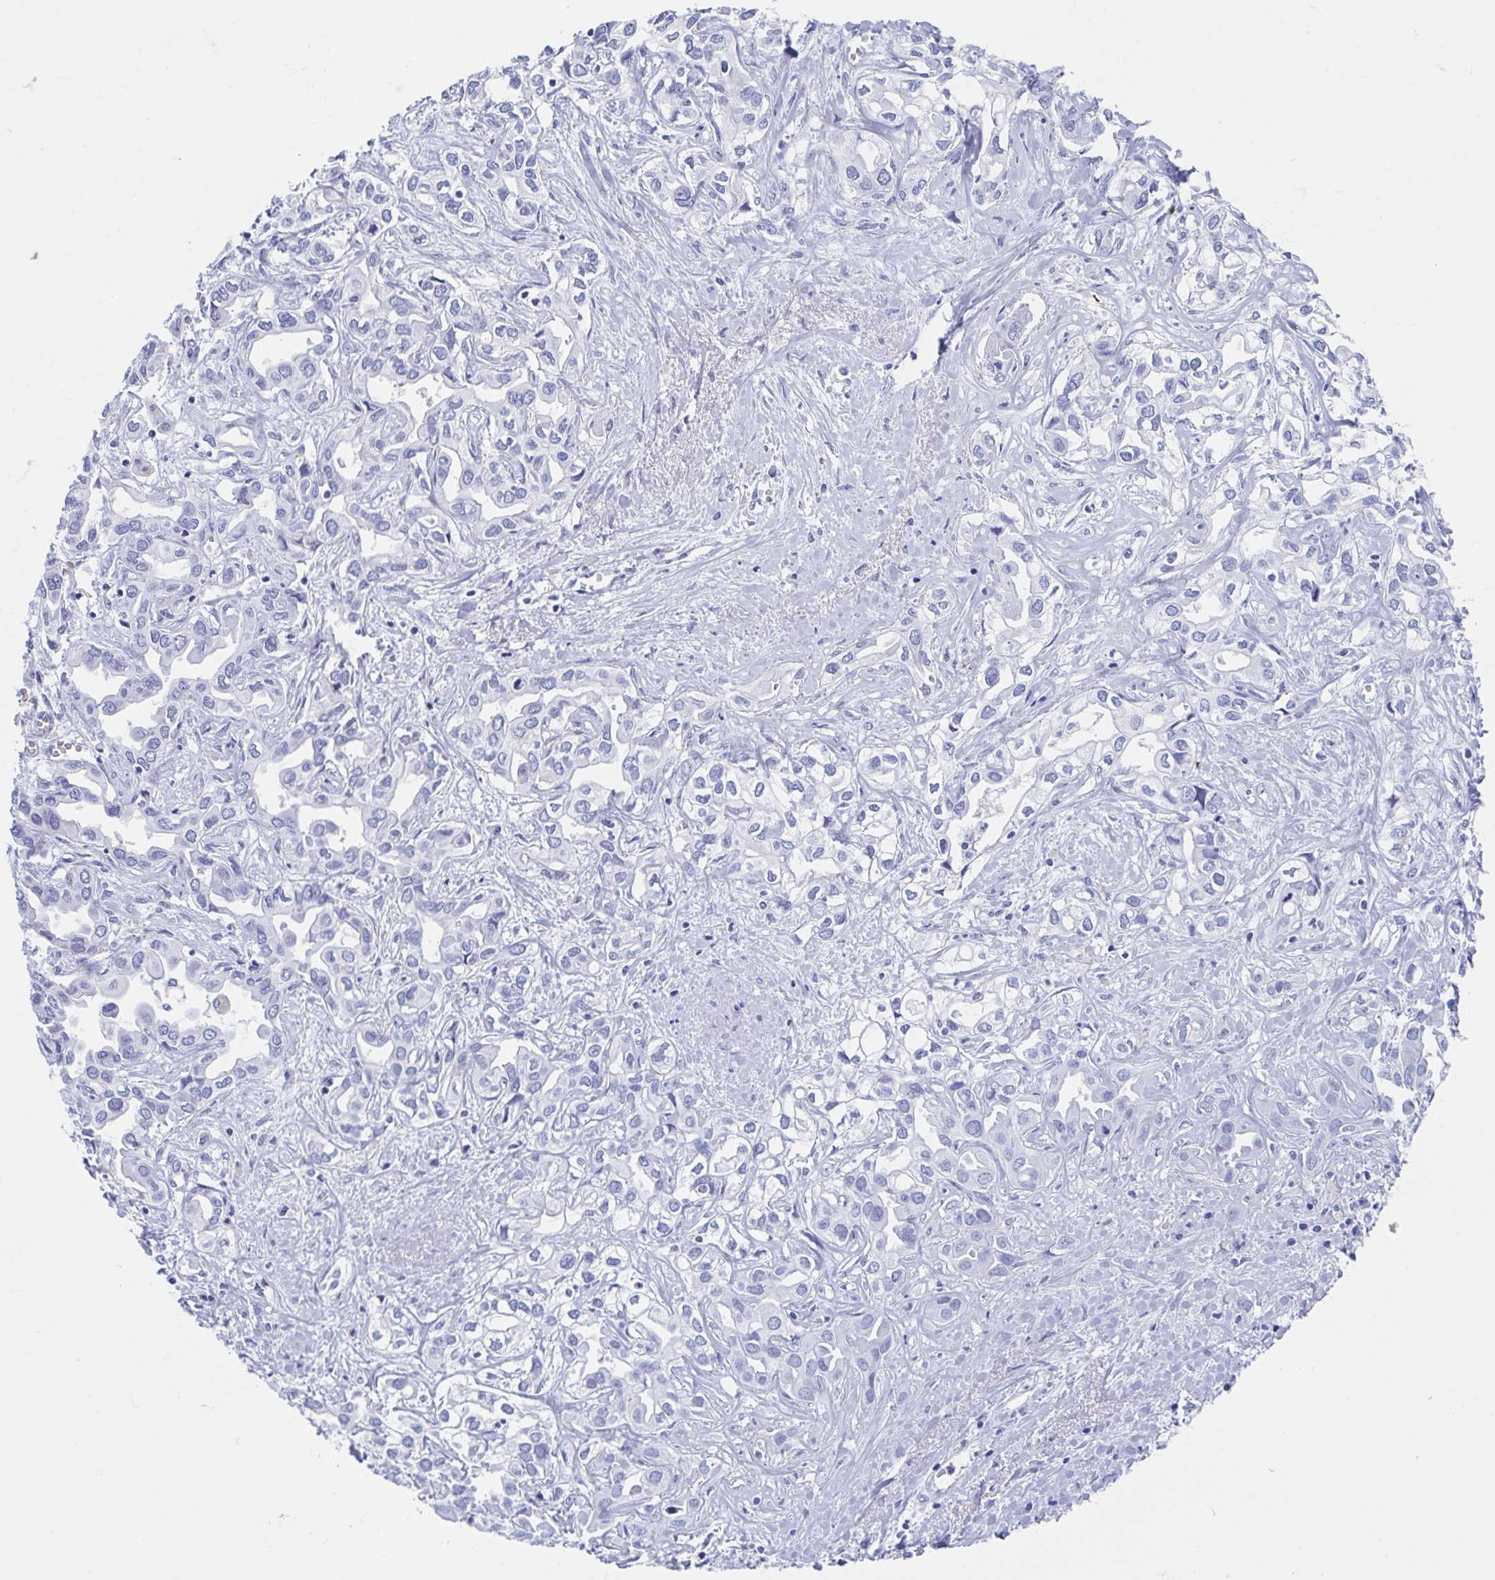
{"staining": {"intensity": "negative", "quantity": "none", "location": "none"}, "tissue": "liver cancer", "cell_type": "Tumor cells", "image_type": "cancer", "snomed": [{"axis": "morphology", "description": "Cholangiocarcinoma"}, {"axis": "topography", "description": "Liver"}], "caption": "A histopathology image of liver cancer (cholangiocarcinoma) stained for a protein exhibits no brown staining in tumor cells.", "gene": "HDGFL1", "patient": {"sex": "female", "age": 64}}